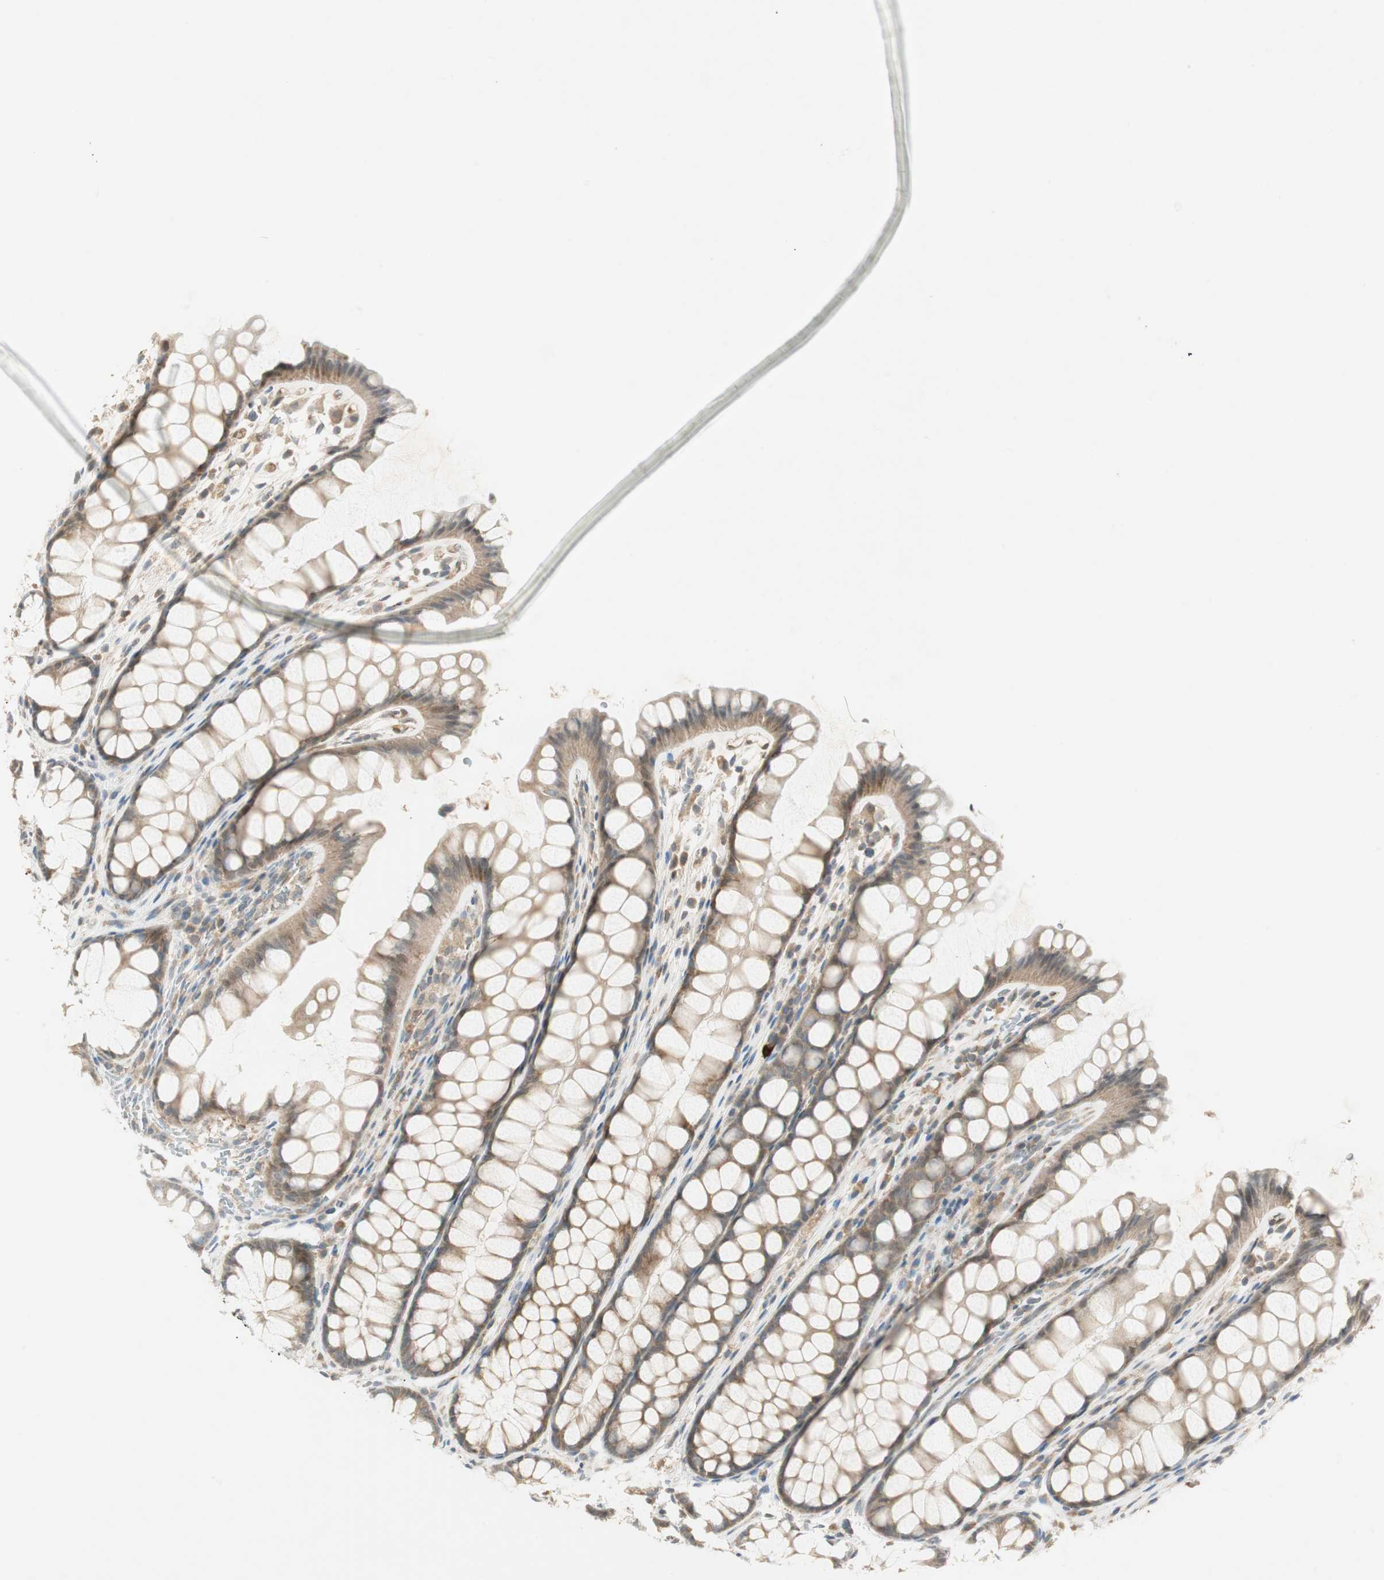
{"staining": {"intensity": "weak", "quantity": ">75%", "location": "cytoplasmic/membranous"}, "tissue": "colon", "cell_type": "Endothelial cells", "image_type": "normal", "snomed": [{"axis": "morphology", "description": "Normal tissue, NOS"}, {"axis": "topography", "description": "Colon"}], "caption": "Normal colon displays weak cytoplasmic/membranous staining in approximately >75% of endothelial cells.", "gene": "USP2", "patient": {"sex": "female", "age": 55}}